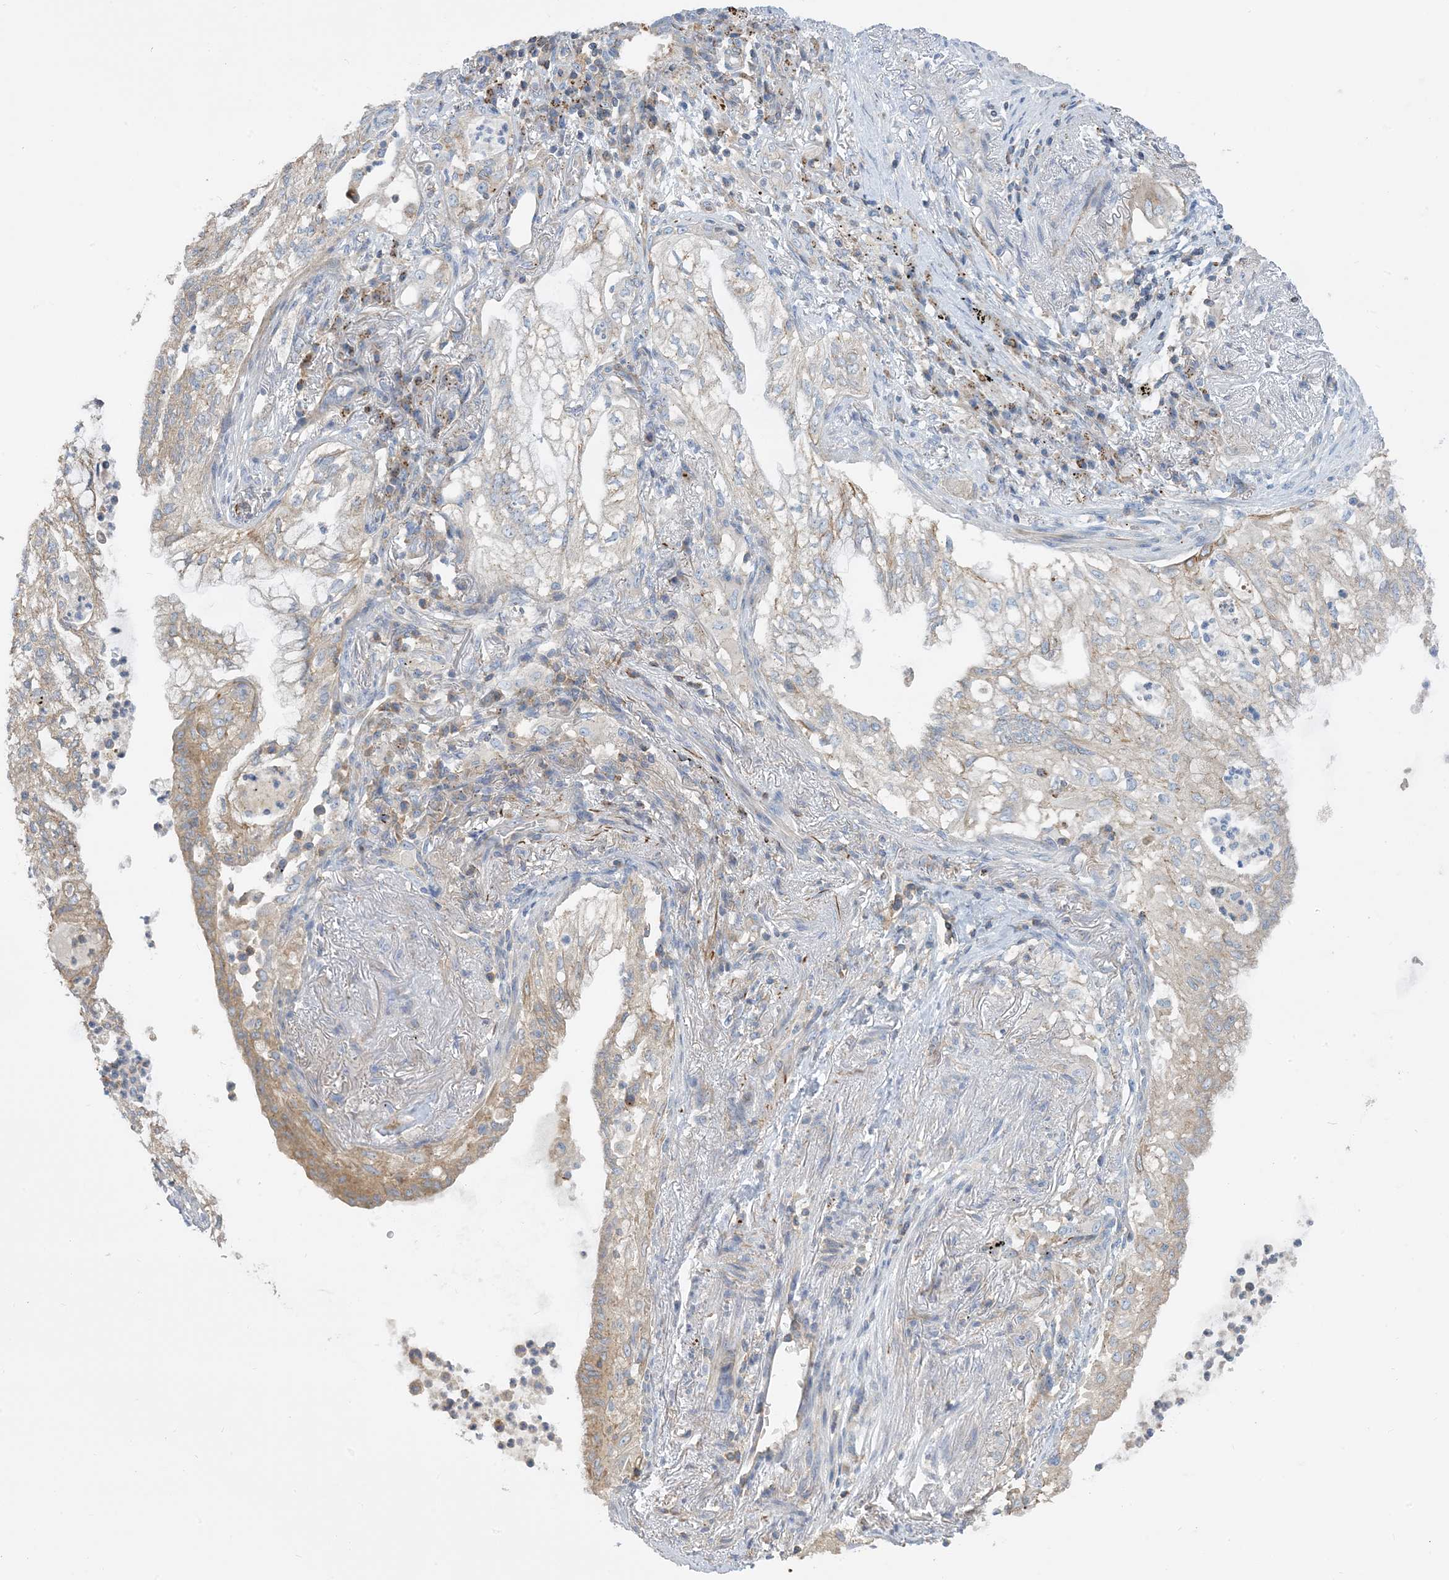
{"staining": {"intensity": "moderate", "quantity": "<25%", "location": "cytoplasmic/membranous"}, "tissue": "lung cancer", "cell_type": "Tumor cells", "image_type": "cancer", "snomed": [{"axis": "morphology", "description": "Adenocarcinoma, NOS"}, {"axis": "topography", "description": "Lung"}], "caption": "Lung cancer (adenocarcinoma) stained with a brown dye exhibits moderate cytoplasmic/membranous positive staining in approximately <25% of tumor cells.", "gene": "CALHM5", "patient": {"sex": "female", "age": 70}}